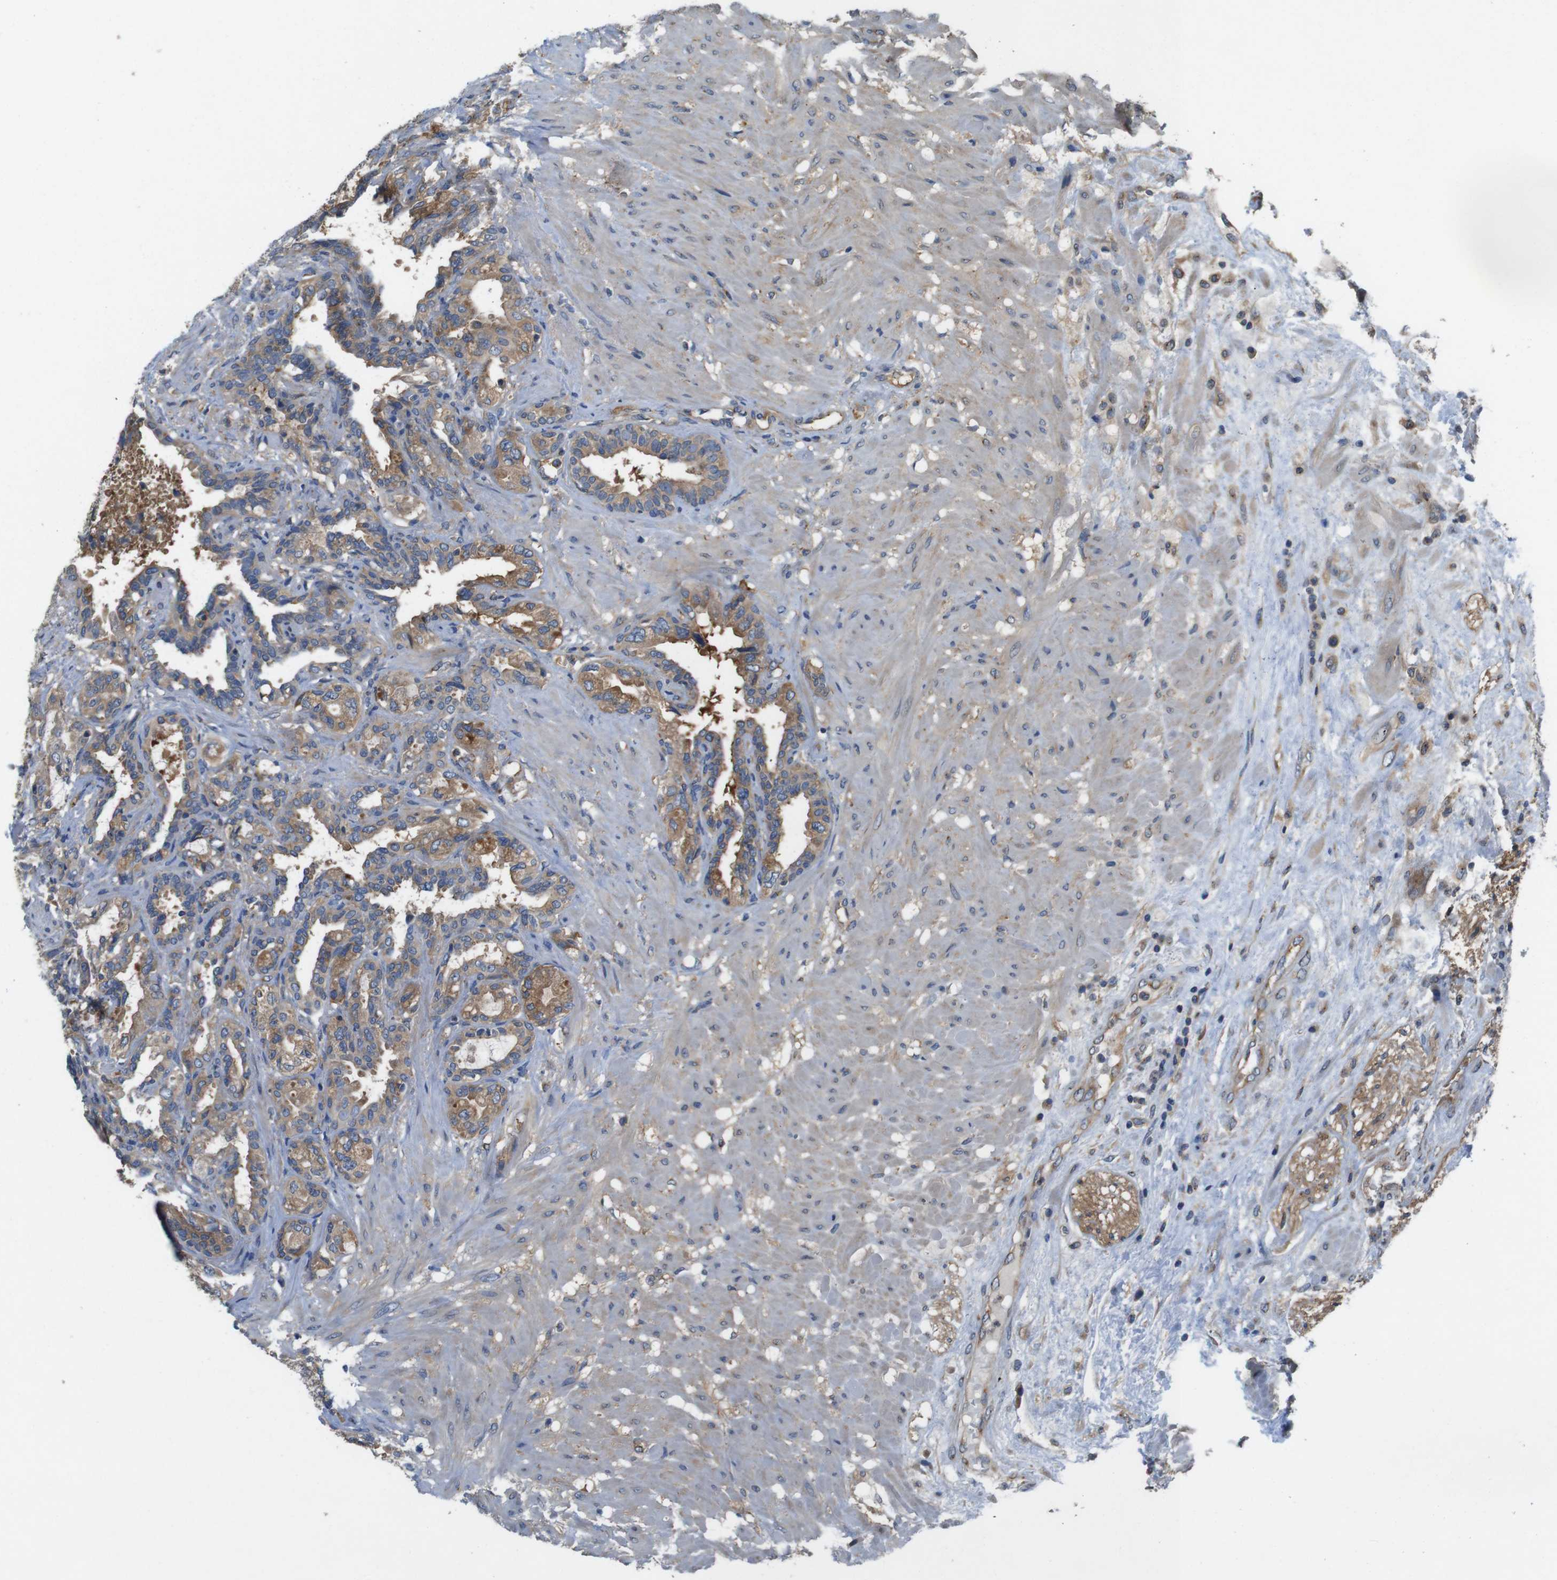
{"staining": {"intensity": "moderate", "quantity": ">75%", "location": "cytoplasmic/membranous"}, "tissue": "seminal vesicle", "cell_type": "Glandular cells", "image_type": "normal", "snomed": [{"axis": "morphology", "description": "Normal tissue, NOS"}, {"axis": "topography", "description": "Seminal veicle"}], "caption": "Human seminal vesicle stained for a protein (brown) exhibits moderate cytoplasmic/membranous positive expression in about >75% of glandular cells.", "gene": "DCTN1", "patient": {"sex": "male", "age": 61}}